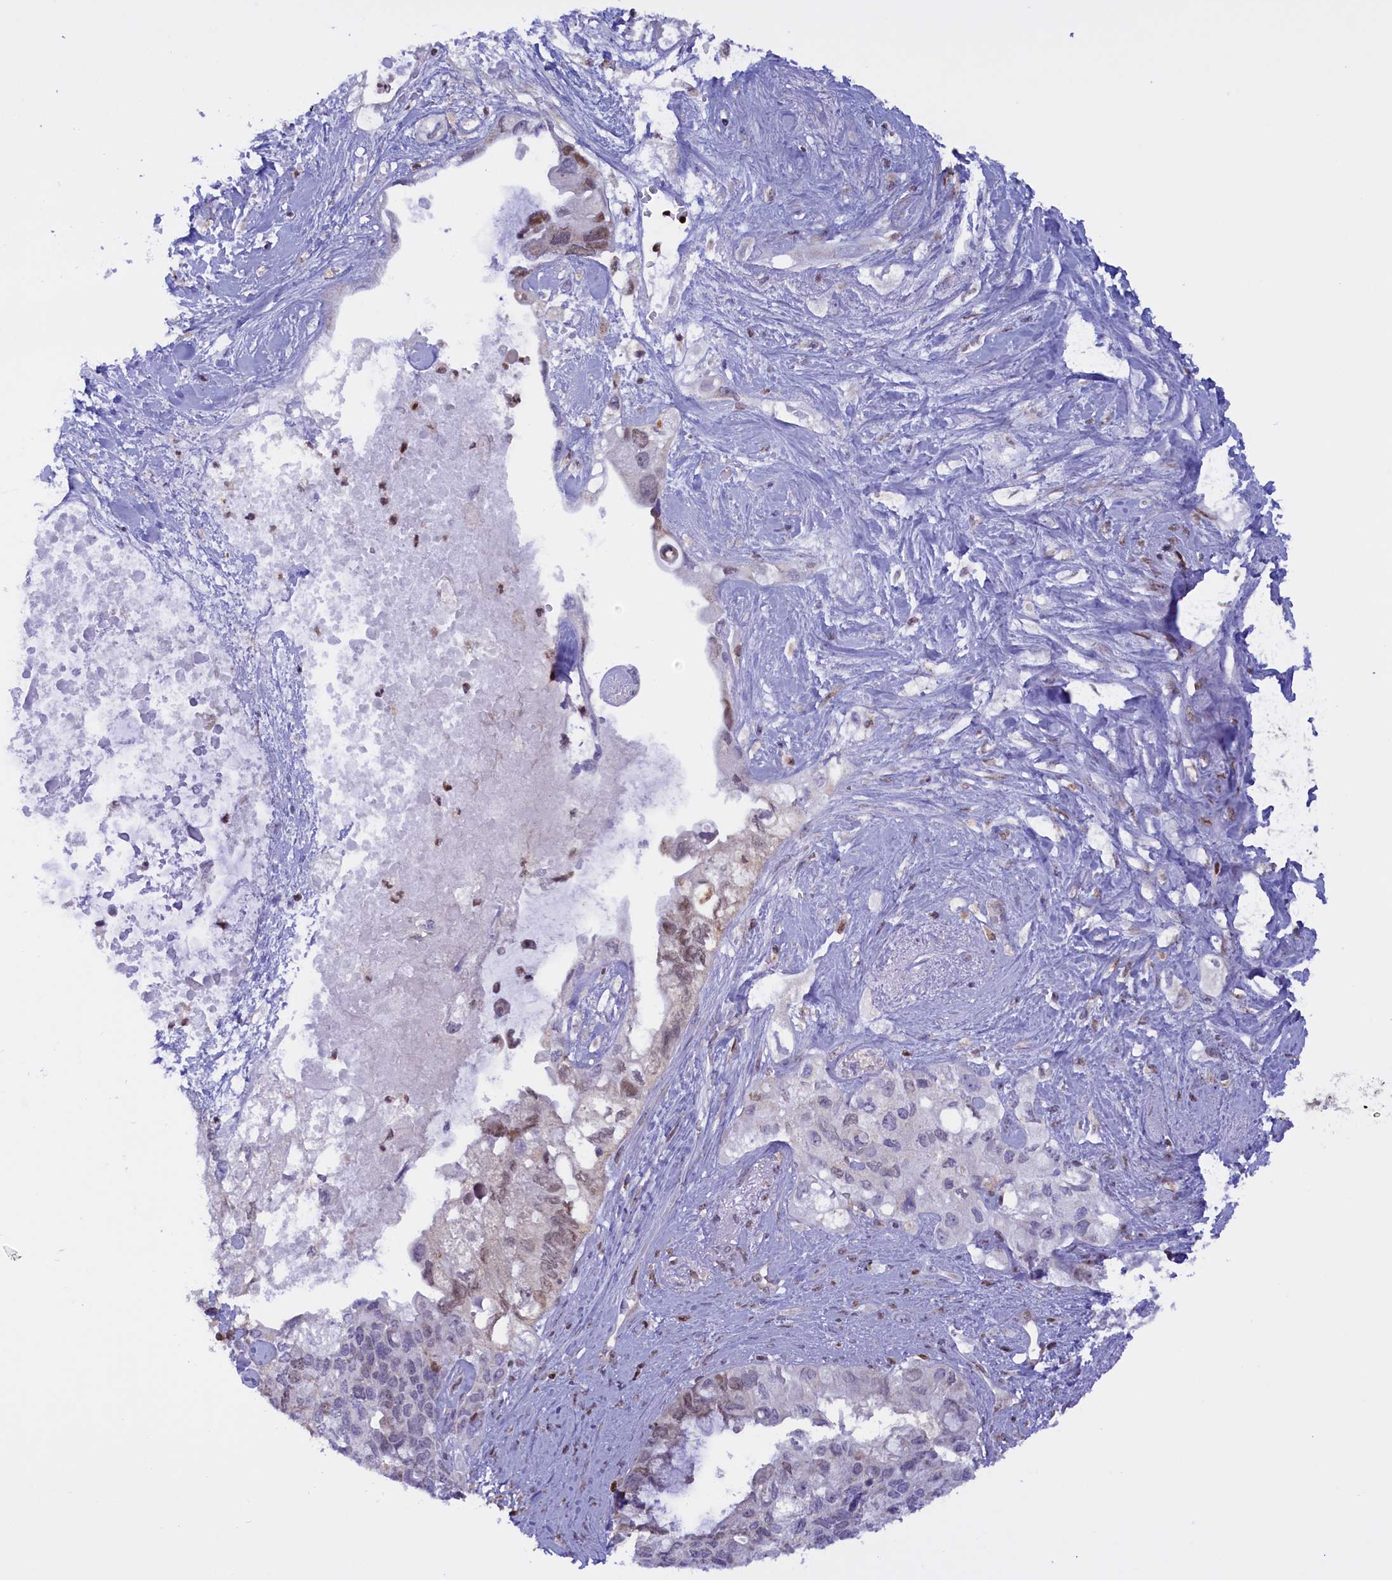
{"staining": {"intensity": "strong", "quantity": "<25%", "location": "nuclear"}, "tissue": "pancreatic cancer", "cell_type": "Tumor cells", "image_type": "cancer", "snomed": [{"axis": "morphology", "description": "Adenocarcinoma, NOS"}, {"axis": "topography", "description": "Pancreas"}], "caption": "The immunohistochemical stain shows strong nuclear positivity in tumor cells of pancreatic adenocarcinoma tissue.", "gene": "IZUMO2", "patient": {"sex": "female", "age": 56}}